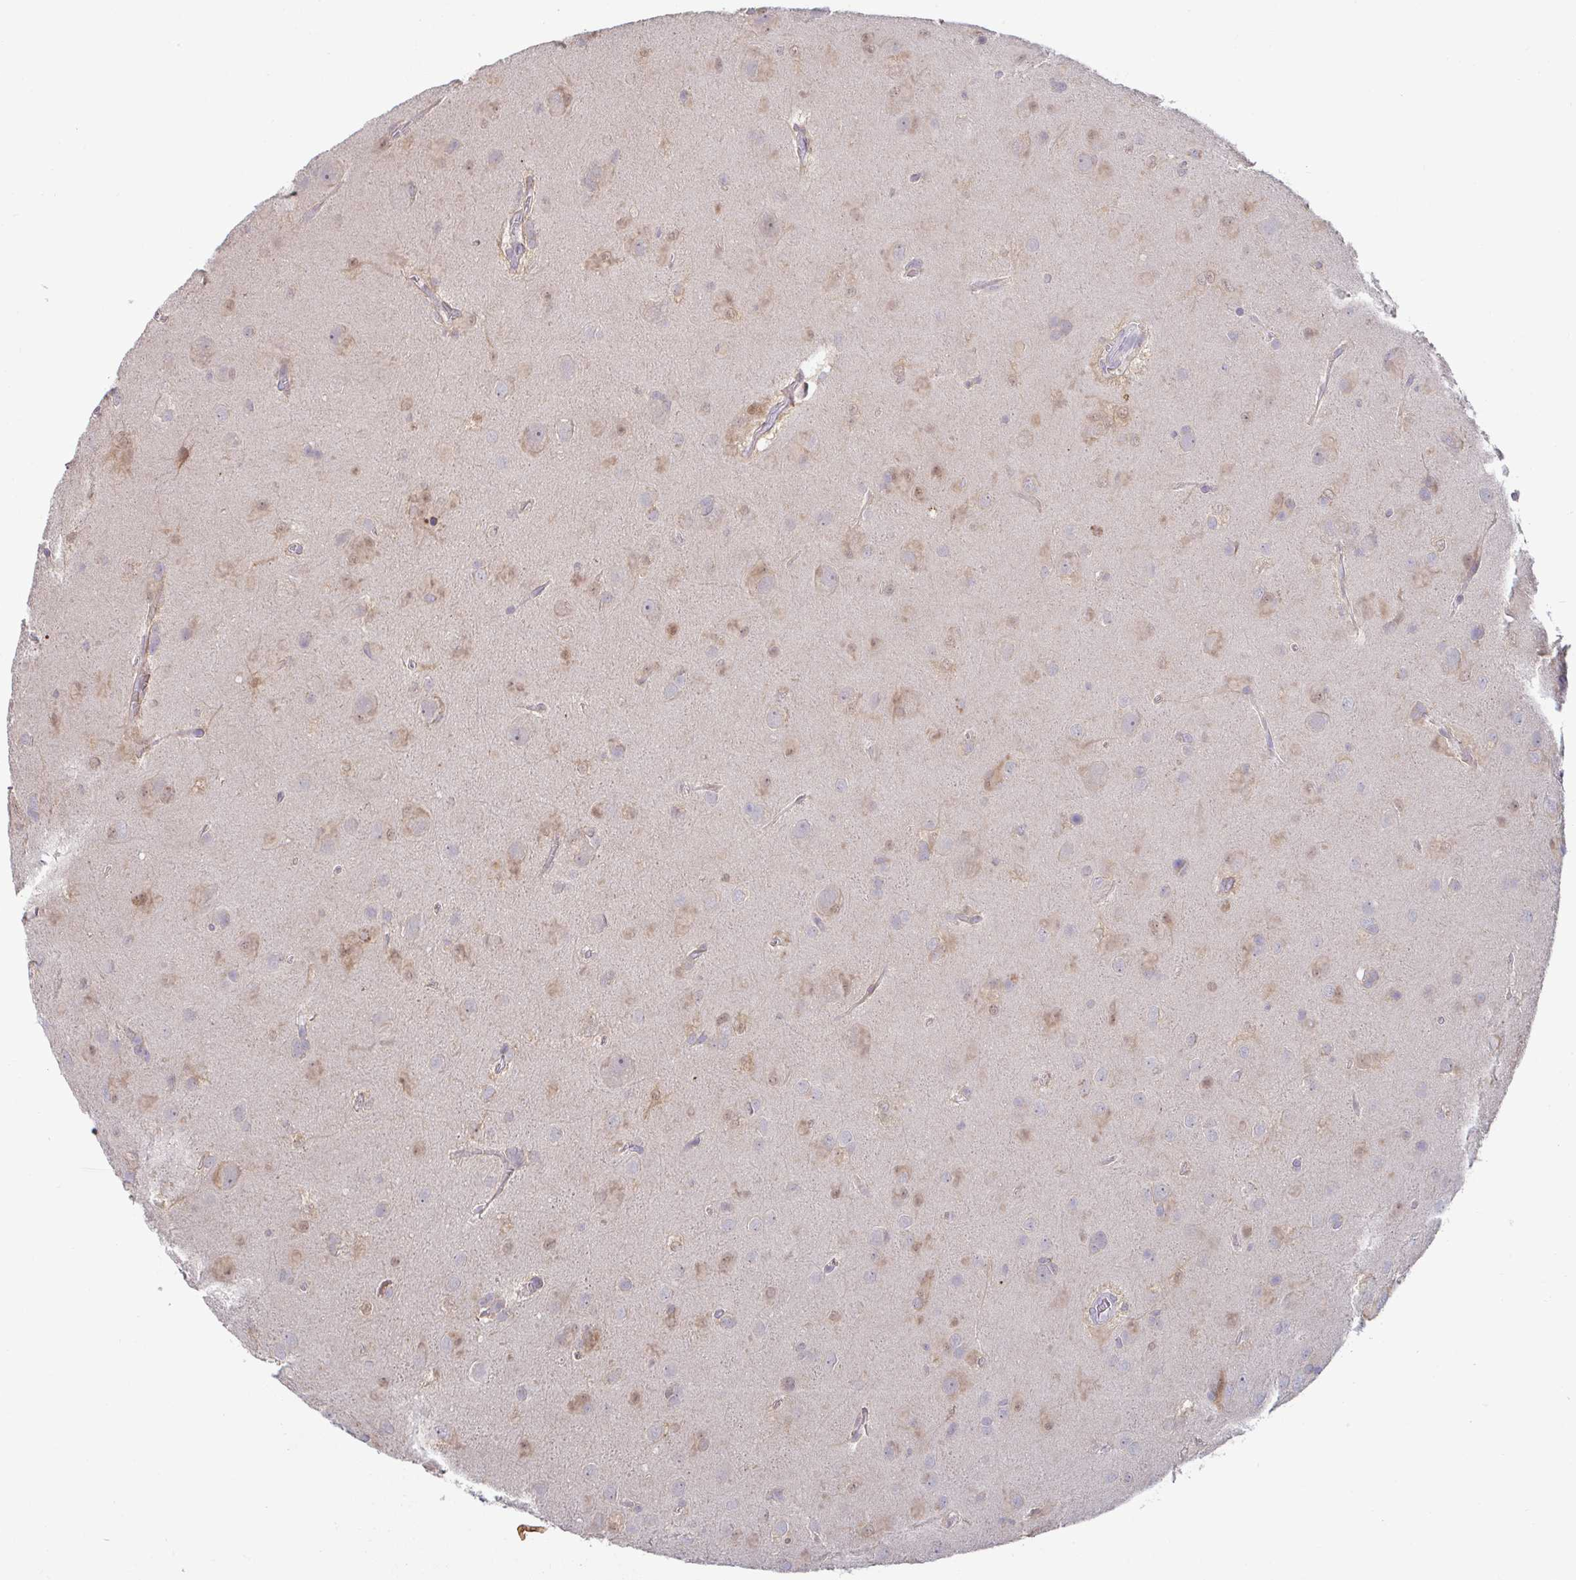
{"staining": {"intensity": "moderate", "quantity": "25%-75%", "location": "cytoplasmic/membranous"}, "tissue": "glioma", "cell_type": "Tumor cells", "image_type": "cancer", "snomed": [{"axis": "morphology", "description": "Glioma, malignant, Low grade"}, {"axis": "topography", "description": "Brain"}], "caption": "A high-resolution histopathology image shows IHC staining of glioma, which reveals moderate cytoplasmic/membranous positivity in about 25%-75% of tumor cells. Immunohistochemistry stains the protein of interest in brown and the nuclei are stained blue.", "gene": "GSTM1", "patient": {"sex": "male", "age": 58}}